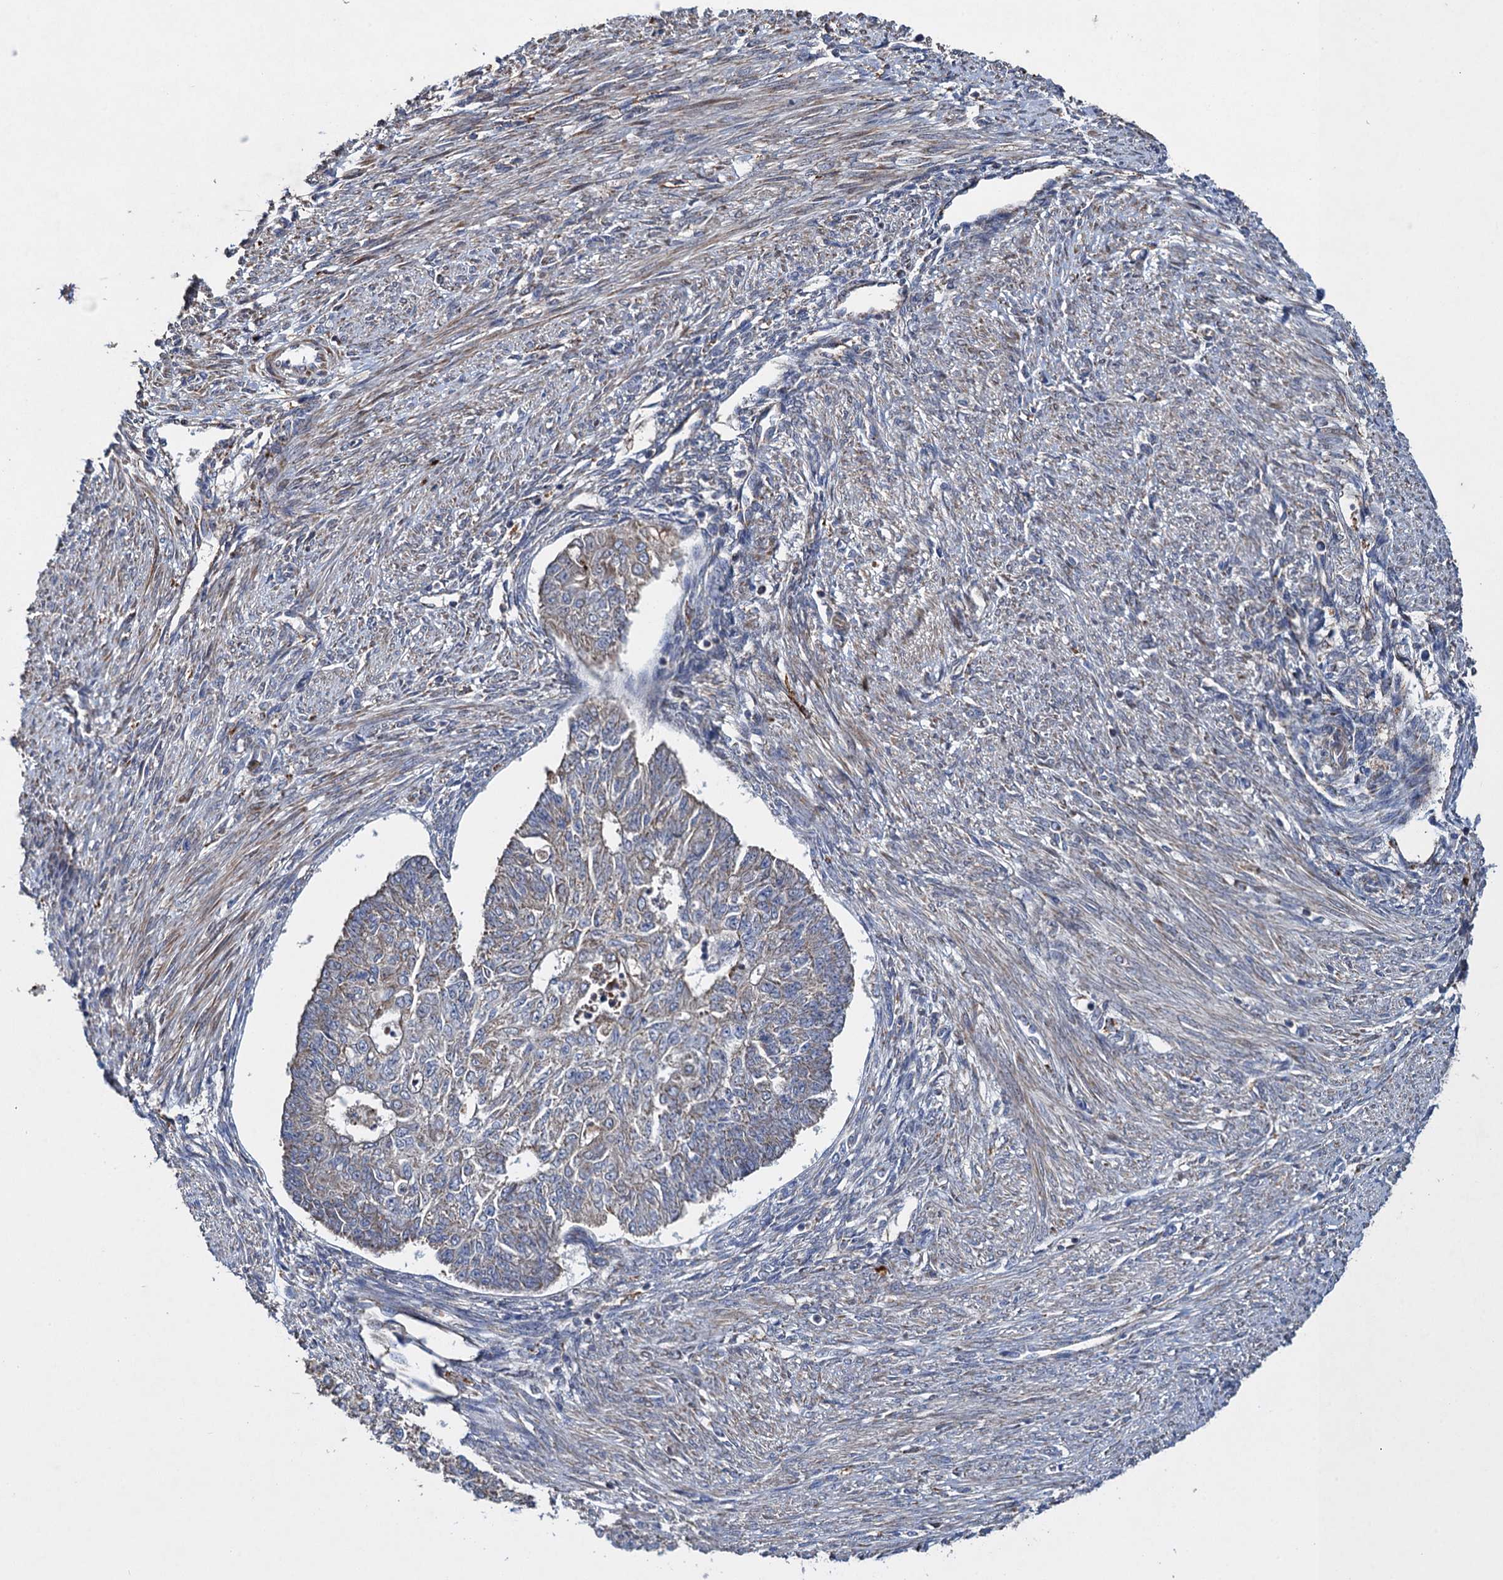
{"staining": {"intensity": "weak", "quantity": "<25%", "location": "cytoplasmic/membranous"}, "tissue": "endometrial cancer", "cell_type": "Tumor cells", "image_type": "cancer", "snomed": [{"axis": "morphology", "description": "Adenocarcinoma, NOS"}, {"axis": "topography", "description": "Endometrium"}], "caption": "DAB (3,3'-diaminobenzidine) immunohistochemical staining of human endometrial adenocarcinoma exhibits no significant staining in tumor cells.", "gene": "TXNDC11", "patient": {"sex": "female", "age": 32}}